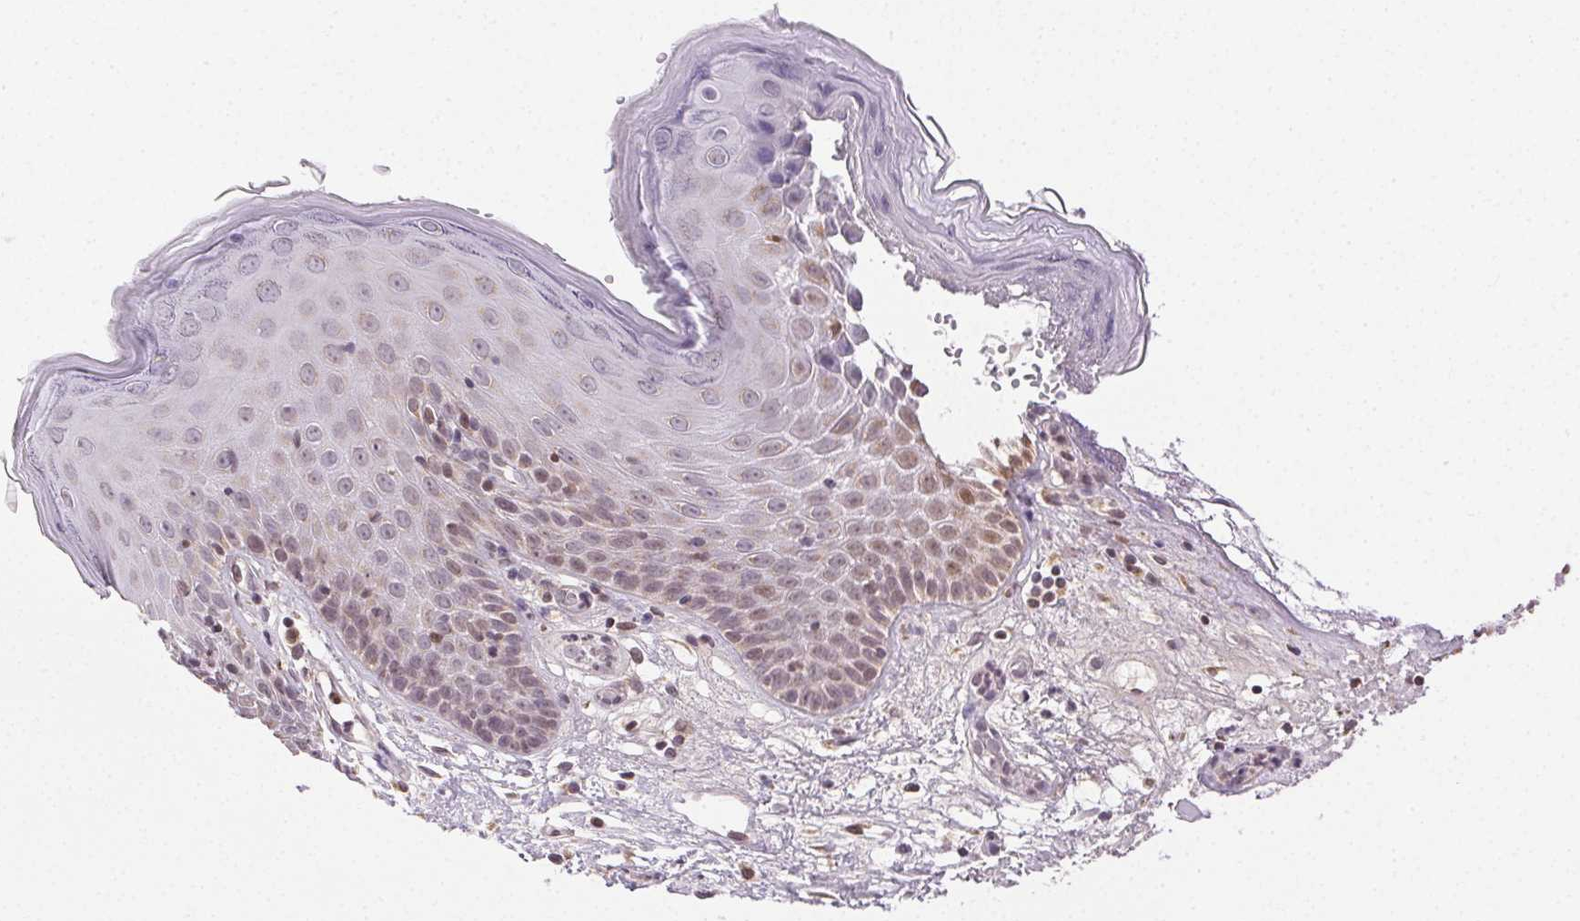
{"staining": {"intensity": "weak", "quantity": "<25%", "location": "nuclear"}, "tissue": "skin", "cell_type": "Epidermal cells", "image_type": "normal", "snomed": [{"axis": "morphology", "description": "Normal tissue, NOS"}, {"axis": "topography", "description": "Vulva"}], "caption": "Immunohistochemical staining of unremarkable skin exhibits no significant positivity in epidermal cells. (Immunohistochemistry, brightfield microscopy, high magnification).", "gene": "PIWIL4", "patient": {"sex": "female", "age": 68}}